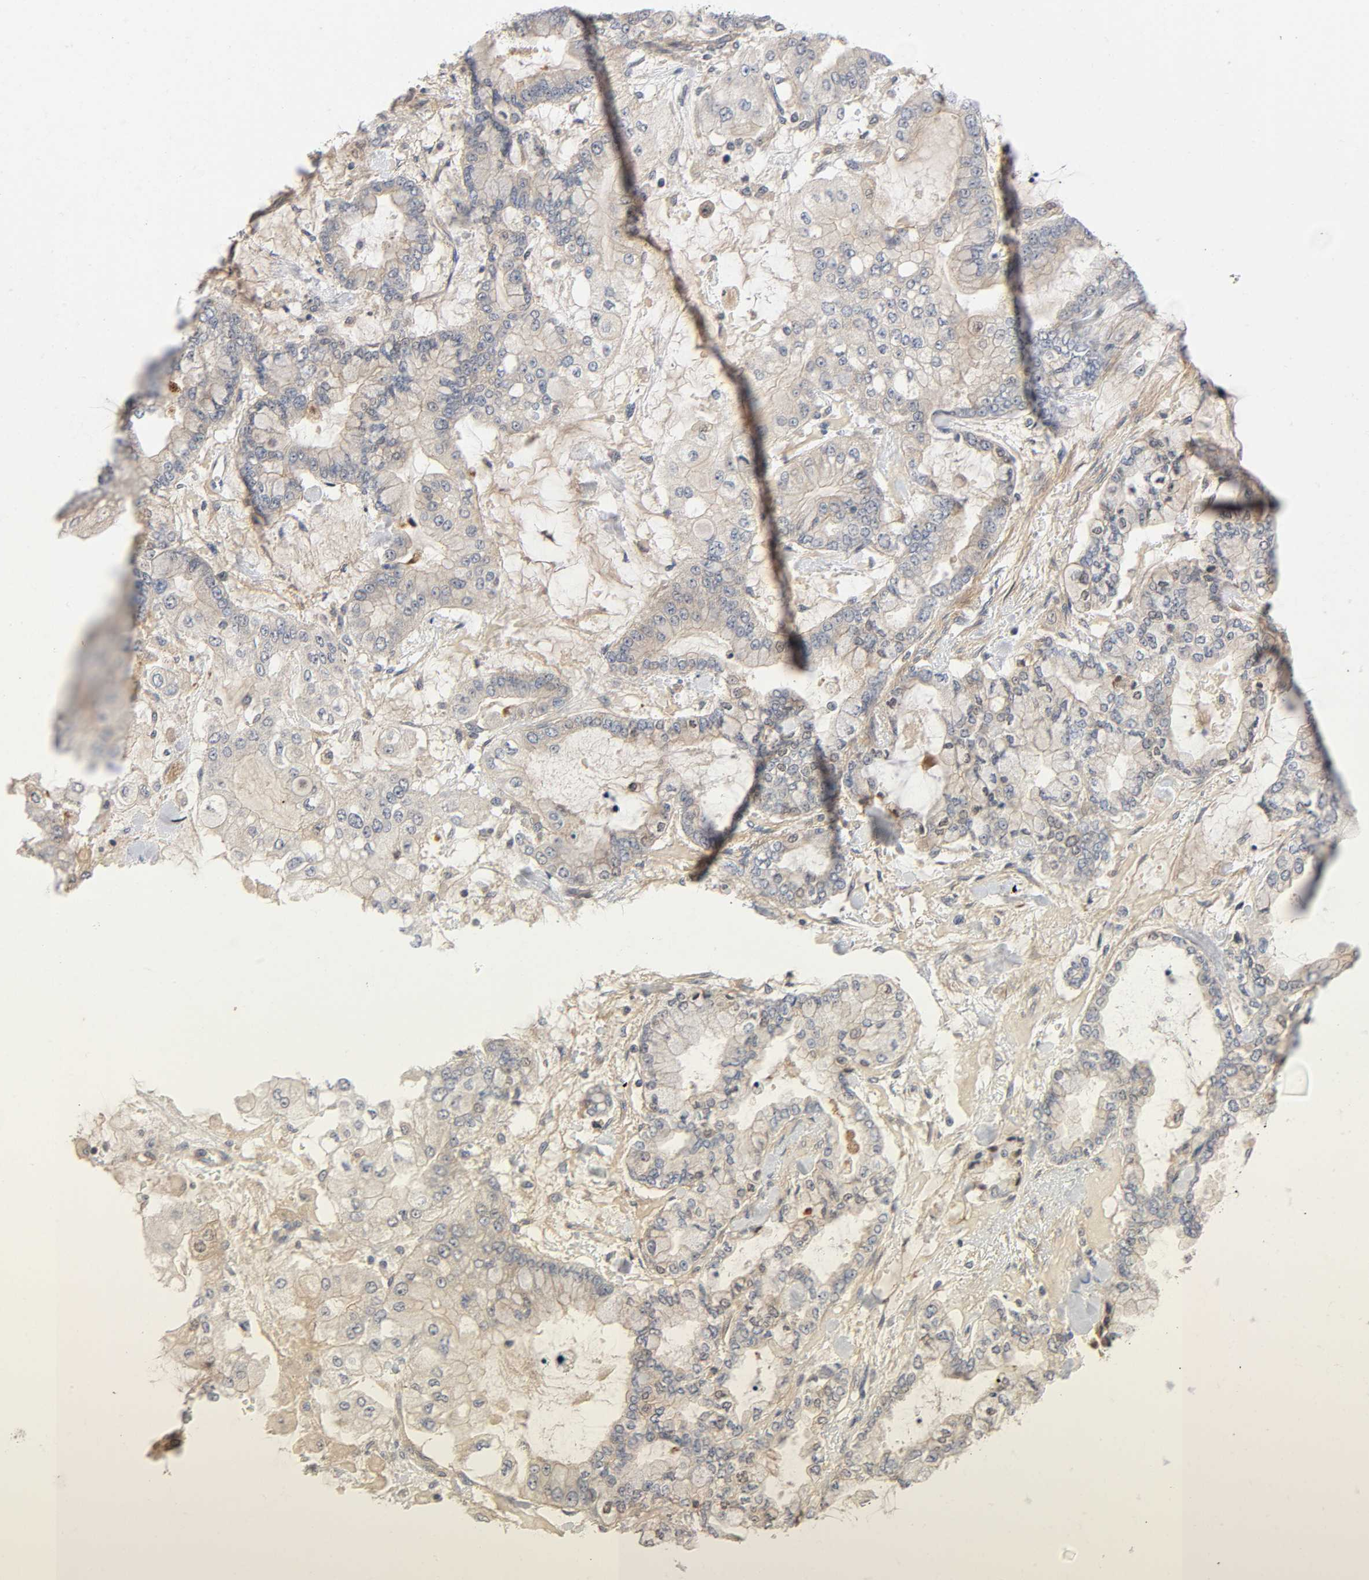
{"staining": {"intensity": "weak", "quantity": "25%-75%", "location": "cytoplasmic/membranous"}, "tissue": "stomach cancer", "cell_type": "Tumor cells", "image_type": "cancer", "snomed": [{"axis": "morphology", "description": "Normal tissue, NOS"}, {"axis": "morphology", "description": "Adenocarcinoma, NOS"}, {"axis": "topography", "description": "Stomach, upper"}, {"axis": "topography", "description": "Stomach"}], "caption": "IHC photomicrograph of human stomach adenocarcinoma stained for a protein (brown), which demonstrates low levels of weak cytoplasmic/membranous staining in about 25%-75% of tumor cells.", "gene": "CPB2", "patient": {"sex": "male", "age": 76}}